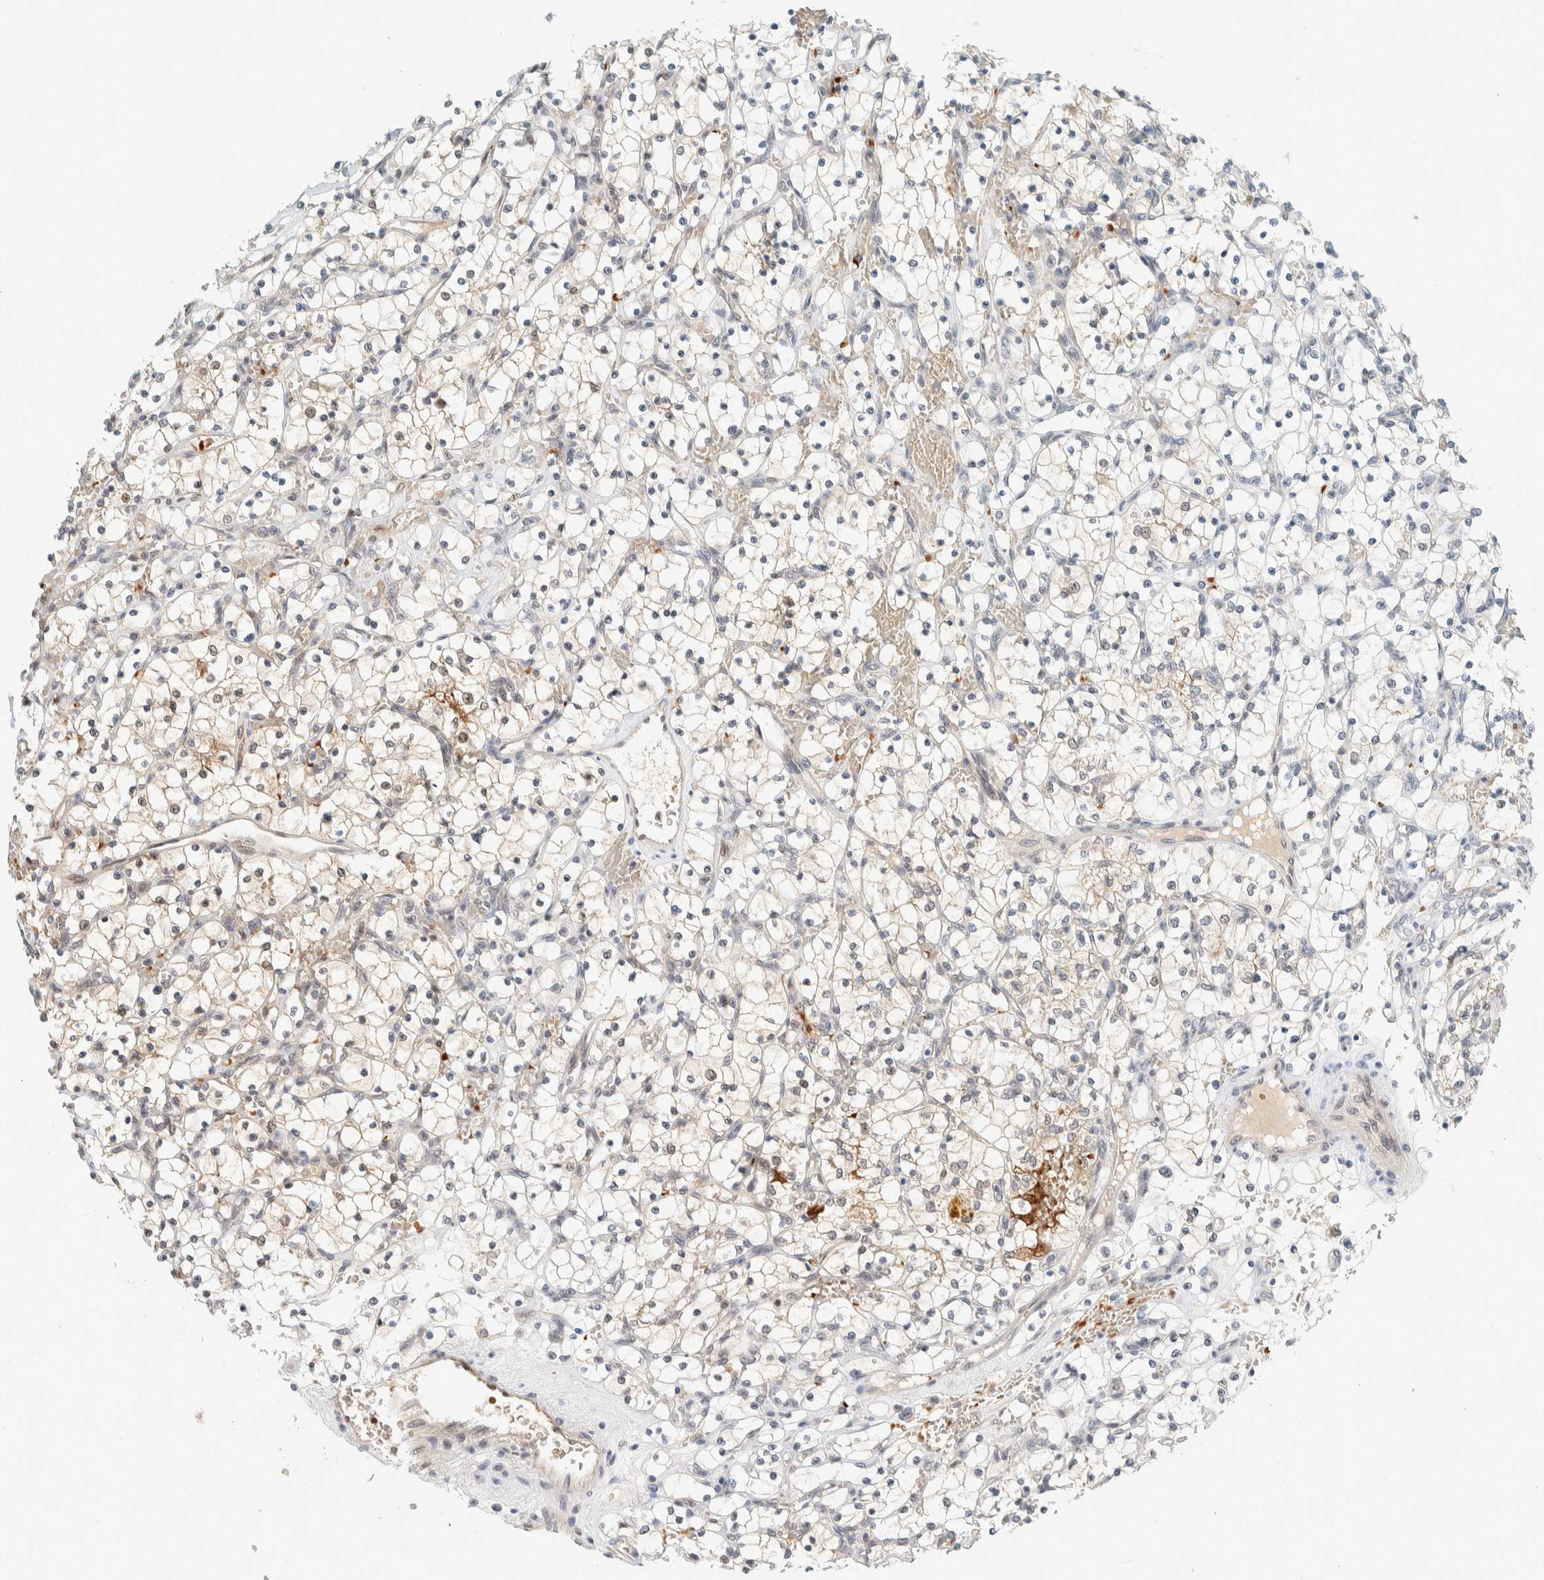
{"staining": {"intensity": "weak", "quantity": "<25%", "location": "cytoplasmic/membranous,nuclear"}, "tissue": "renal cancer", "cell_type": "Tumor cells", "image_type": "cancer", "snomed": [{"axis": "morphology", "description": "Adenocarcinoma, NOS"}, {"axis": "topography", "description": "Kidney"}], "caption": "The image exhibits no significant staining in tumor cells of renal cancer (adenocarcinoma).", "gene": "TSTD2", "patient": {"sex": "female", "age": 69}}